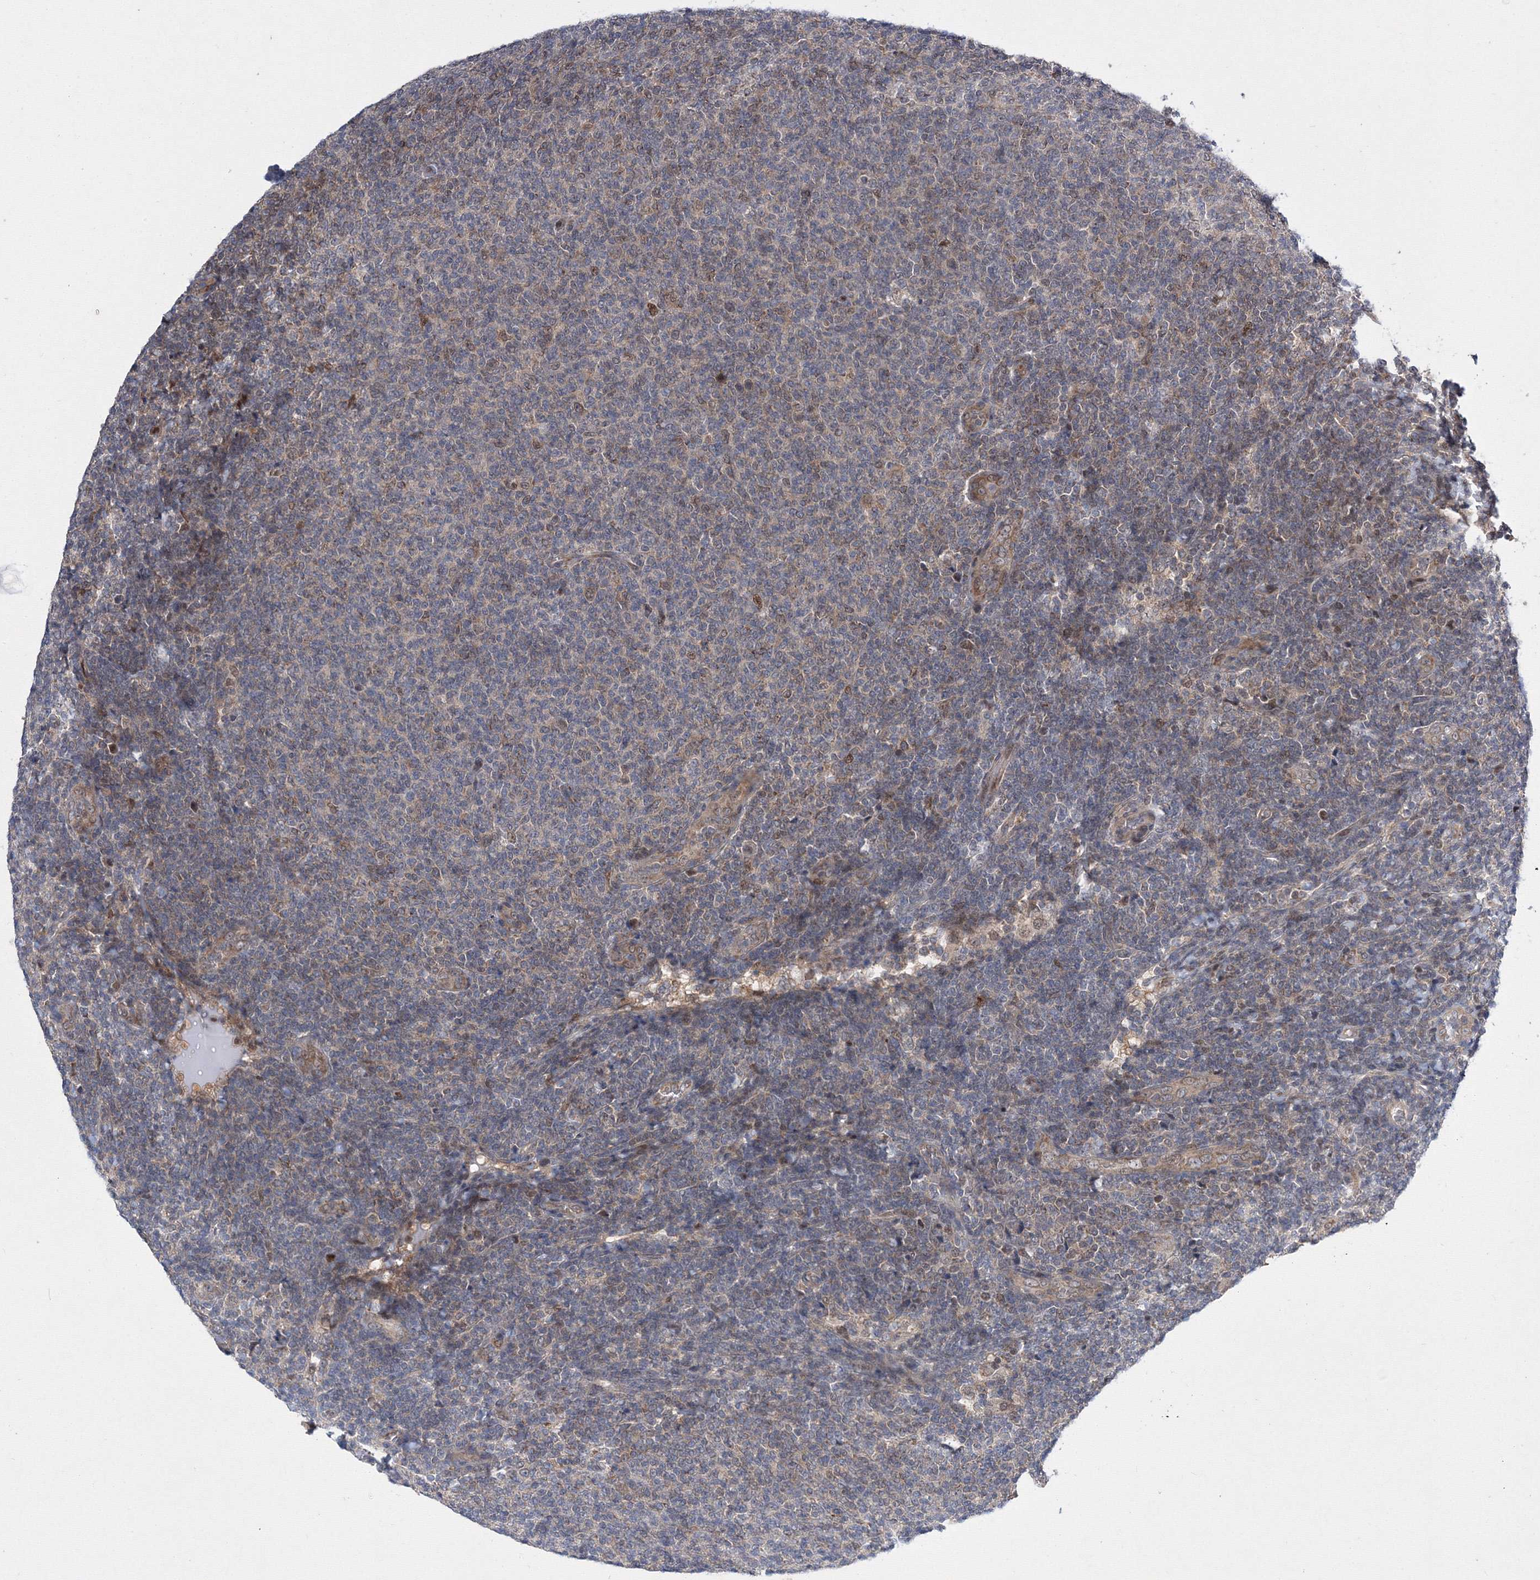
{"staining": {"intensity": "weak", "quantity": "<25%", "location": "cytoplasmic/membranous,nuclear"}, "tissue": "lymphoma", "cell_type": "Tumor cells", "image_type": "cancer", "snomed": [{"axis": "morphology", "description": "Malignant lymphoma, non-Hodgkin's type, Low grade"}, {"axis": "topography", "description": "Lymph node"}], "caption": "DAB (3,3'-diaminobenzidine) immunohistochemical staining of lymphoma shows no significant expression in tumor cells.", "gene": "GPN1", "patient": {"sex": "male", "age": 66}}